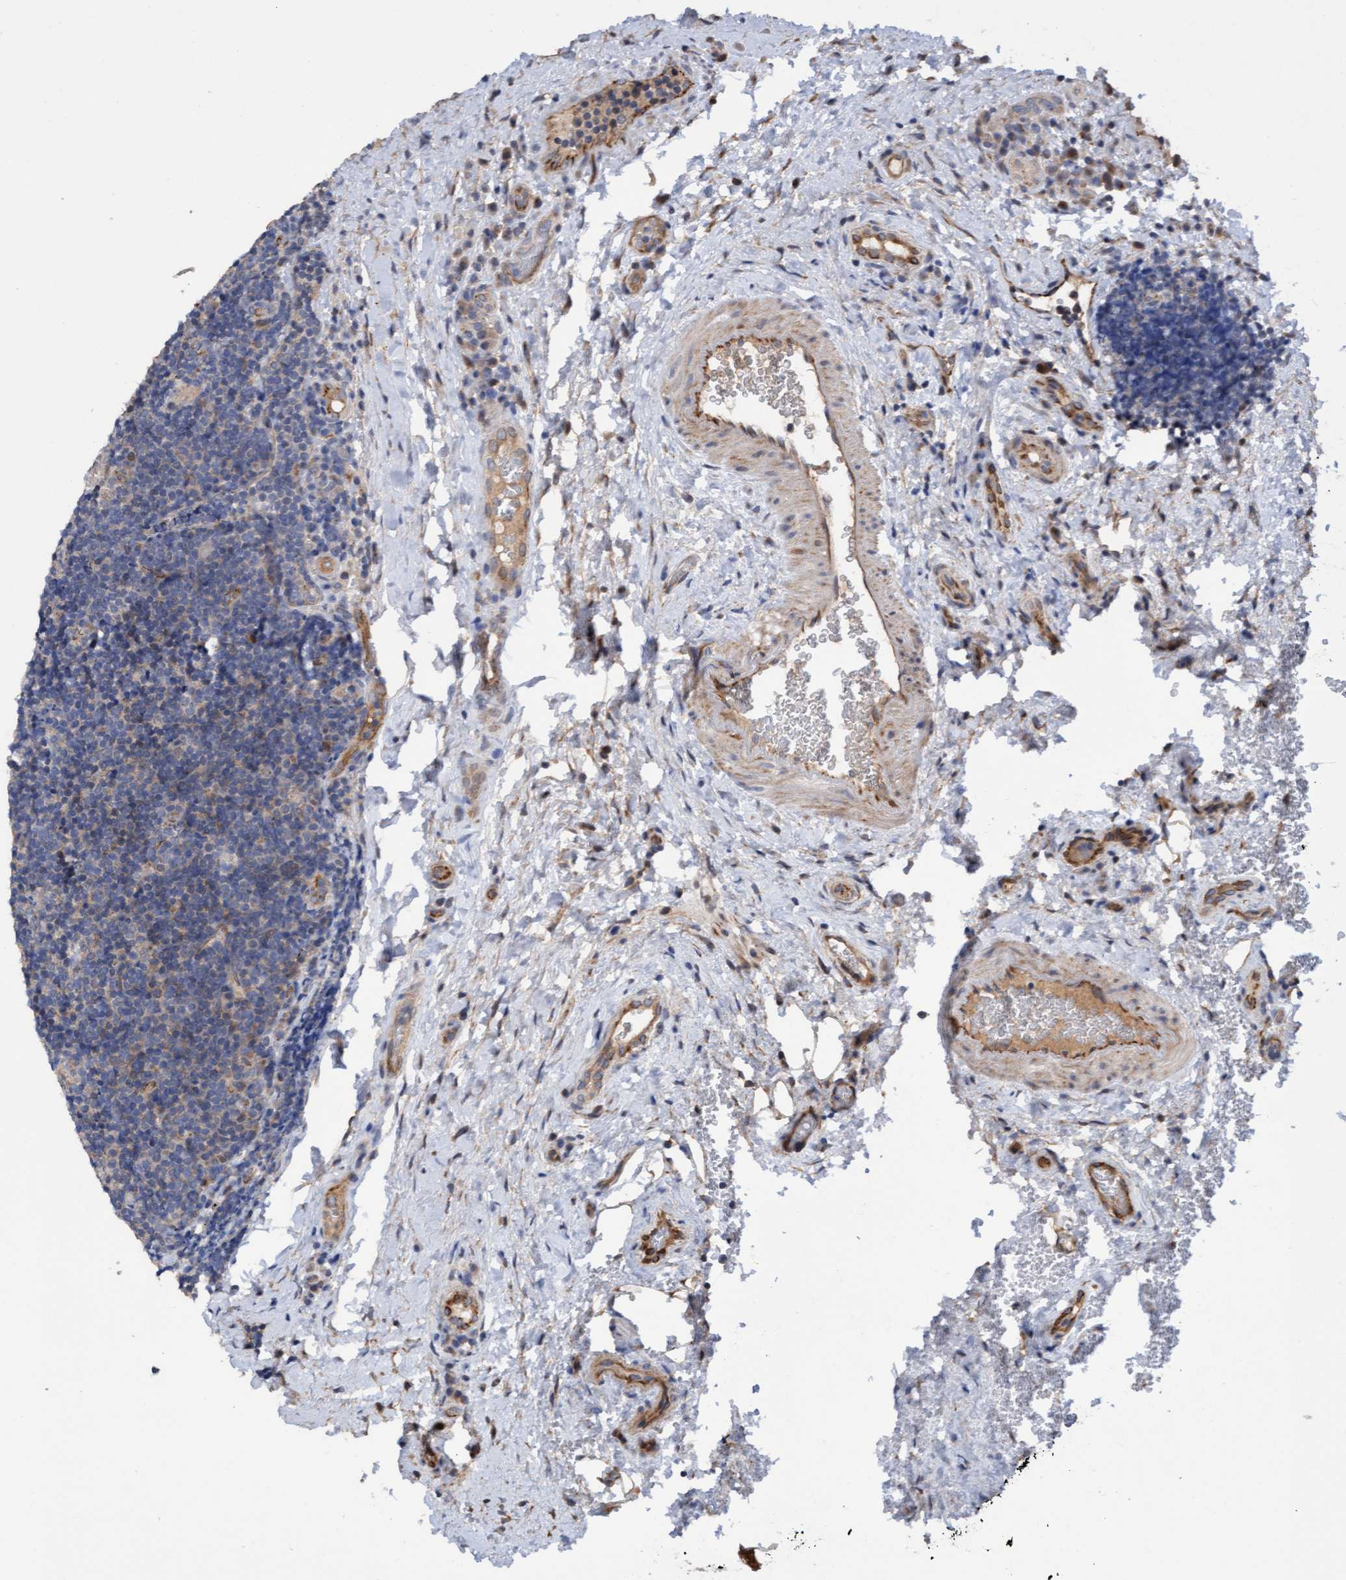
{"staining": {"intensity": "negative", "quantity": "none", "location": "none"}, "tissue": "lymphoma", "cell_type": "Tumor cells", "image_type": "cancer", "snomed": [{"axis": "morphology", "description": "Malignant lymphoma, non-Hodgkin's type, High grade"}, {"axis": "topography", "description": "Tonsil"}], "caption": "High magnification brightfield microscopy of malignant lymphoma, non-Hodgkin's type (high-grade) stained with DAB (brown) and counterstained with hematoxylin (blue): tumor cells show no significant staining. (Brightfield microscopy of DAB immunohistochemistry at high magnification).", "gene": "ITFG1", "patient": {"sex": "female", "age": 36}}